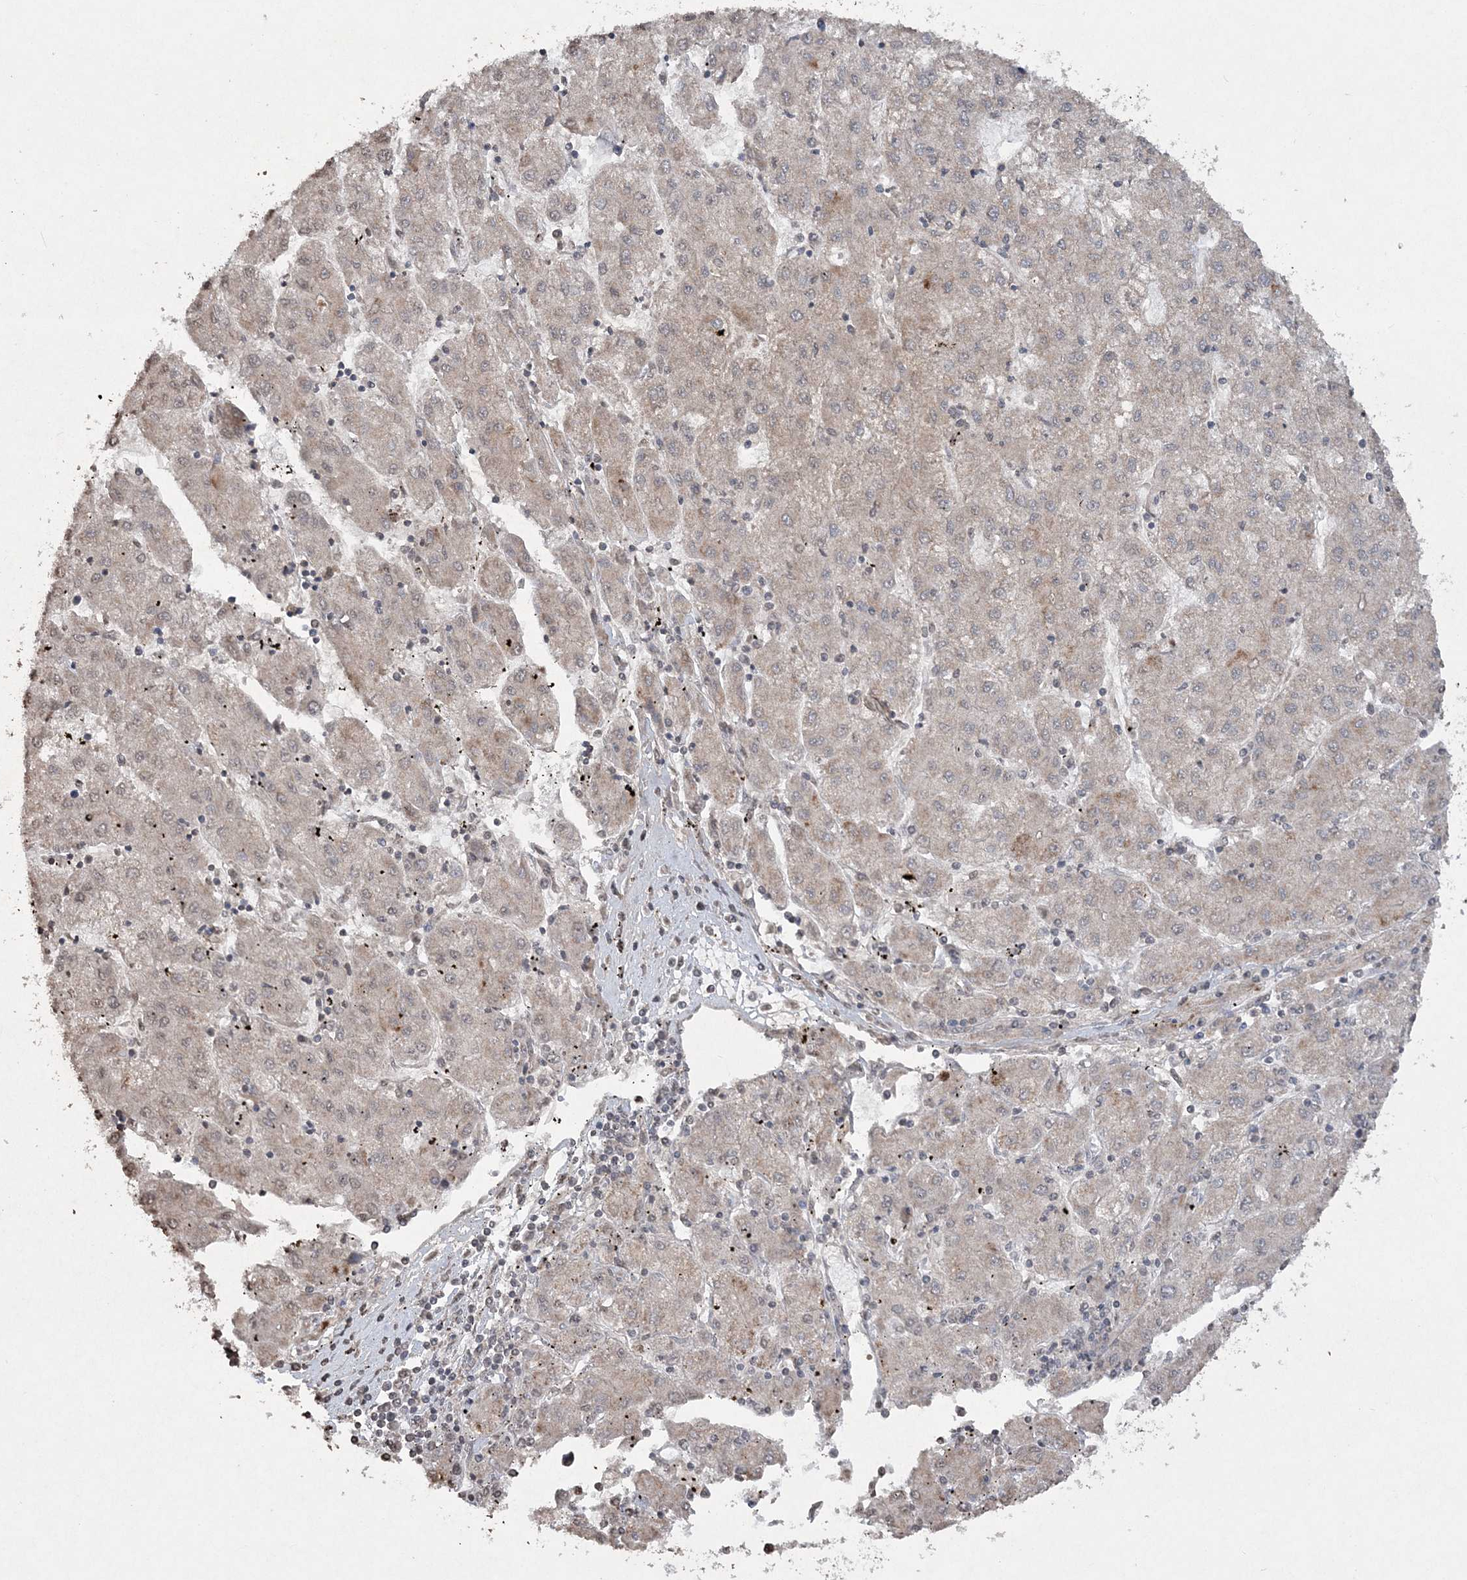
{"staining": {"intensity": "moderate", "quantity": "25%-75%", "location": "cytoplasmic/membranous"}, "tissue": "liver cancer", "cell_type": "Tumor cells", "image_type": "cancer", "snomed": [{"axis": "morphology", "description": "Carcinoma, Hepatocellular, NOS"}, {"axis": "topography", "description": "Liver"}], "caption": "Immunohistochemical staining of human liver hepatocellular carcinoma displays moderate cytoplasmic/membranous protein positivity in approximately 25%-75% of tumor cells.", "gene": "TTC7A", "patient": {"sex": "male", "age": 72}}